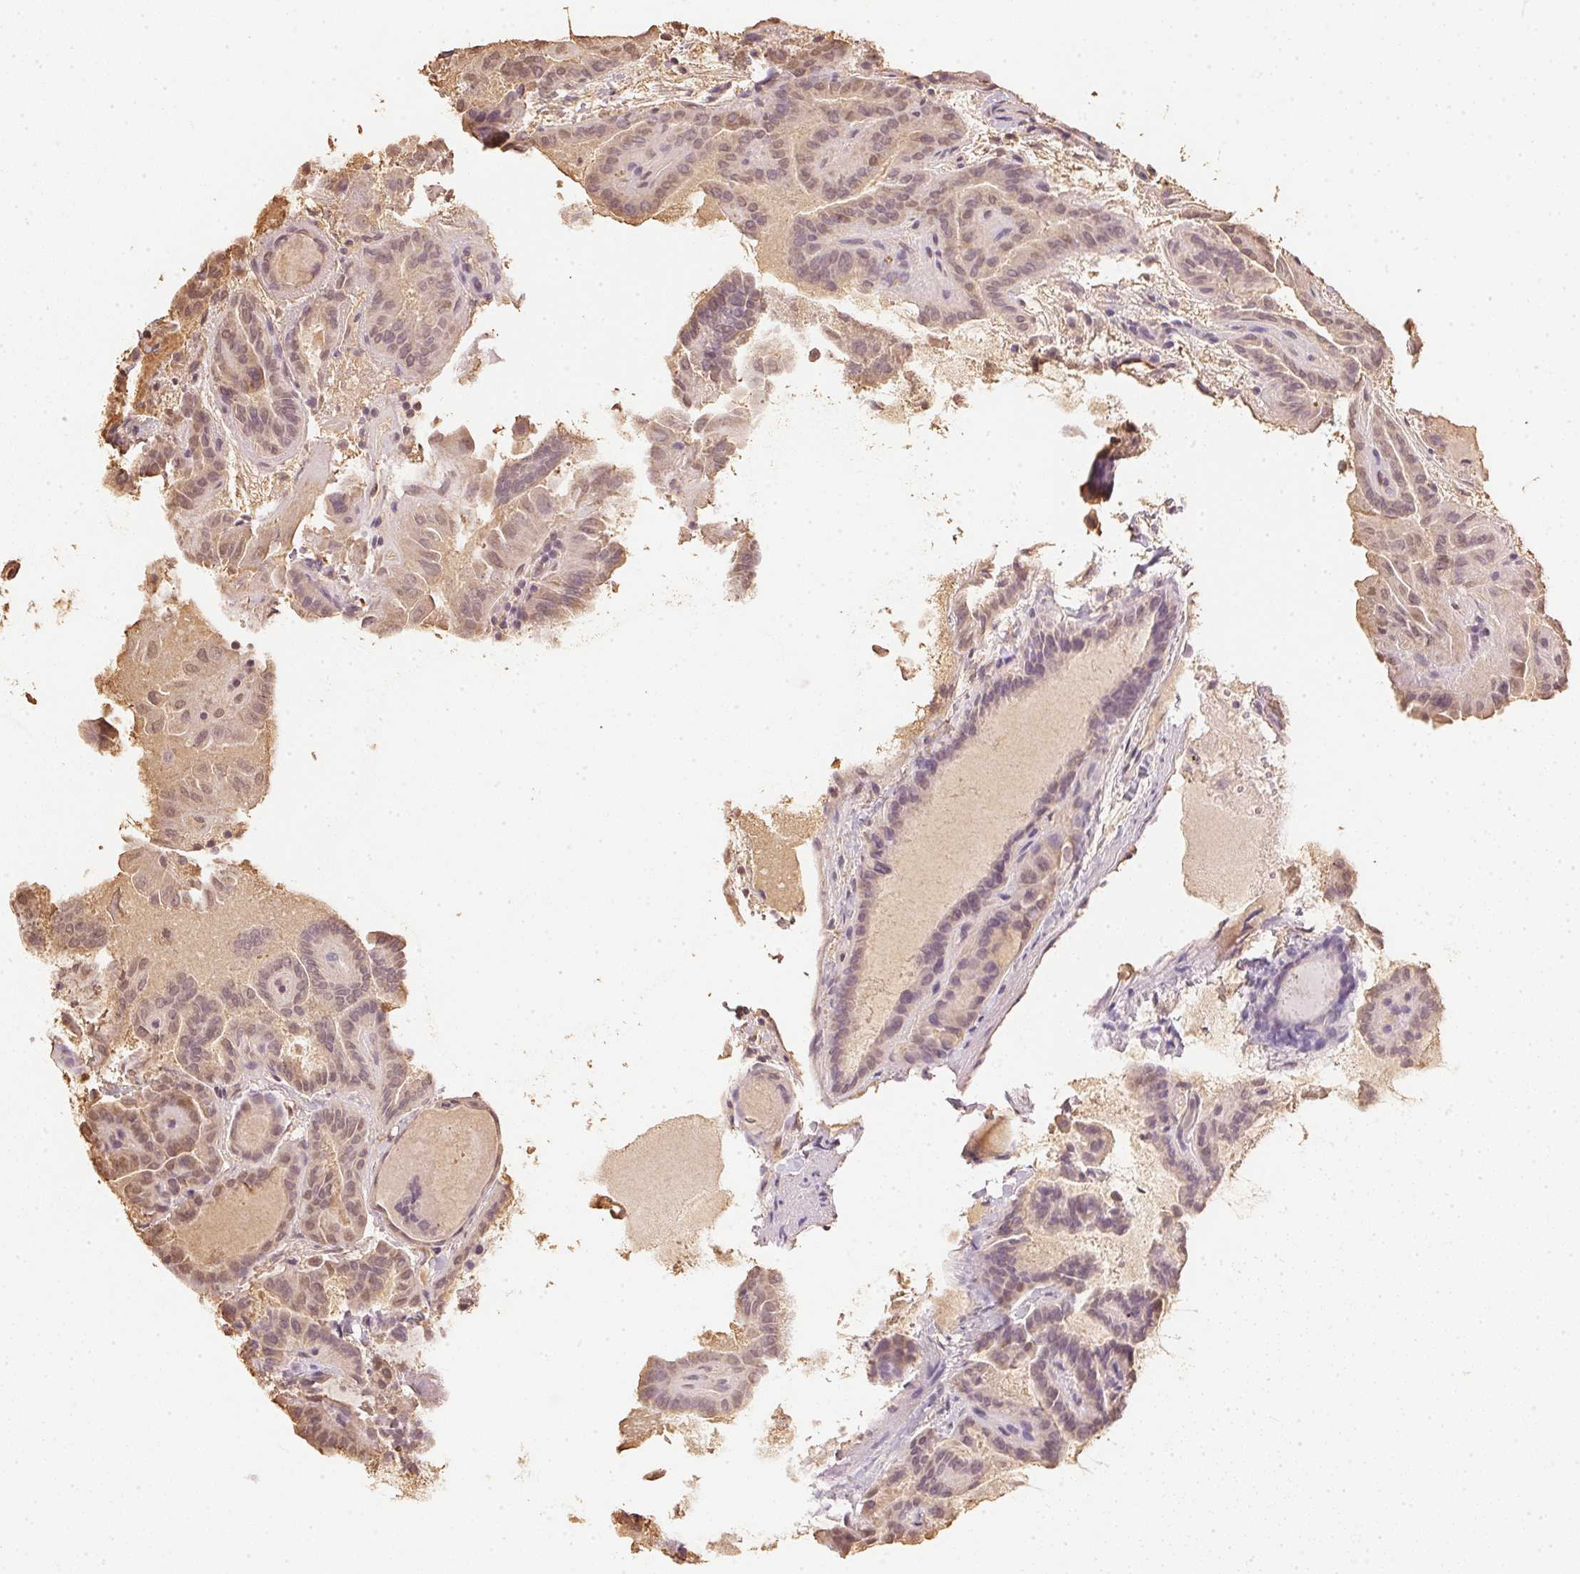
{"staining": {"intensity": "weak", "quantity": "<25%", "location": "cytoplasmic/membranous,nuclear"}, "tissue": "thyroid cancer", "cell_type": "Tumor cells", "image_type": "cancer", "snomed": [{"axis": "morphology", "description": "Papillary adenocarcinoma, NOS"}, {"axis": "topography", "description": "Thyroid gland"}], "caption": "The micrograph reveals no staining of tumor cells in papillary adenocarcinoma (thyroid). The staining was performed using DAB to visualize the protein expression in brown, while the nuclei were stained in blue with hematoxylin (Magnification: 20x).", "gene": "S100A3", "patient": {"sex": "female", "age": 46}}